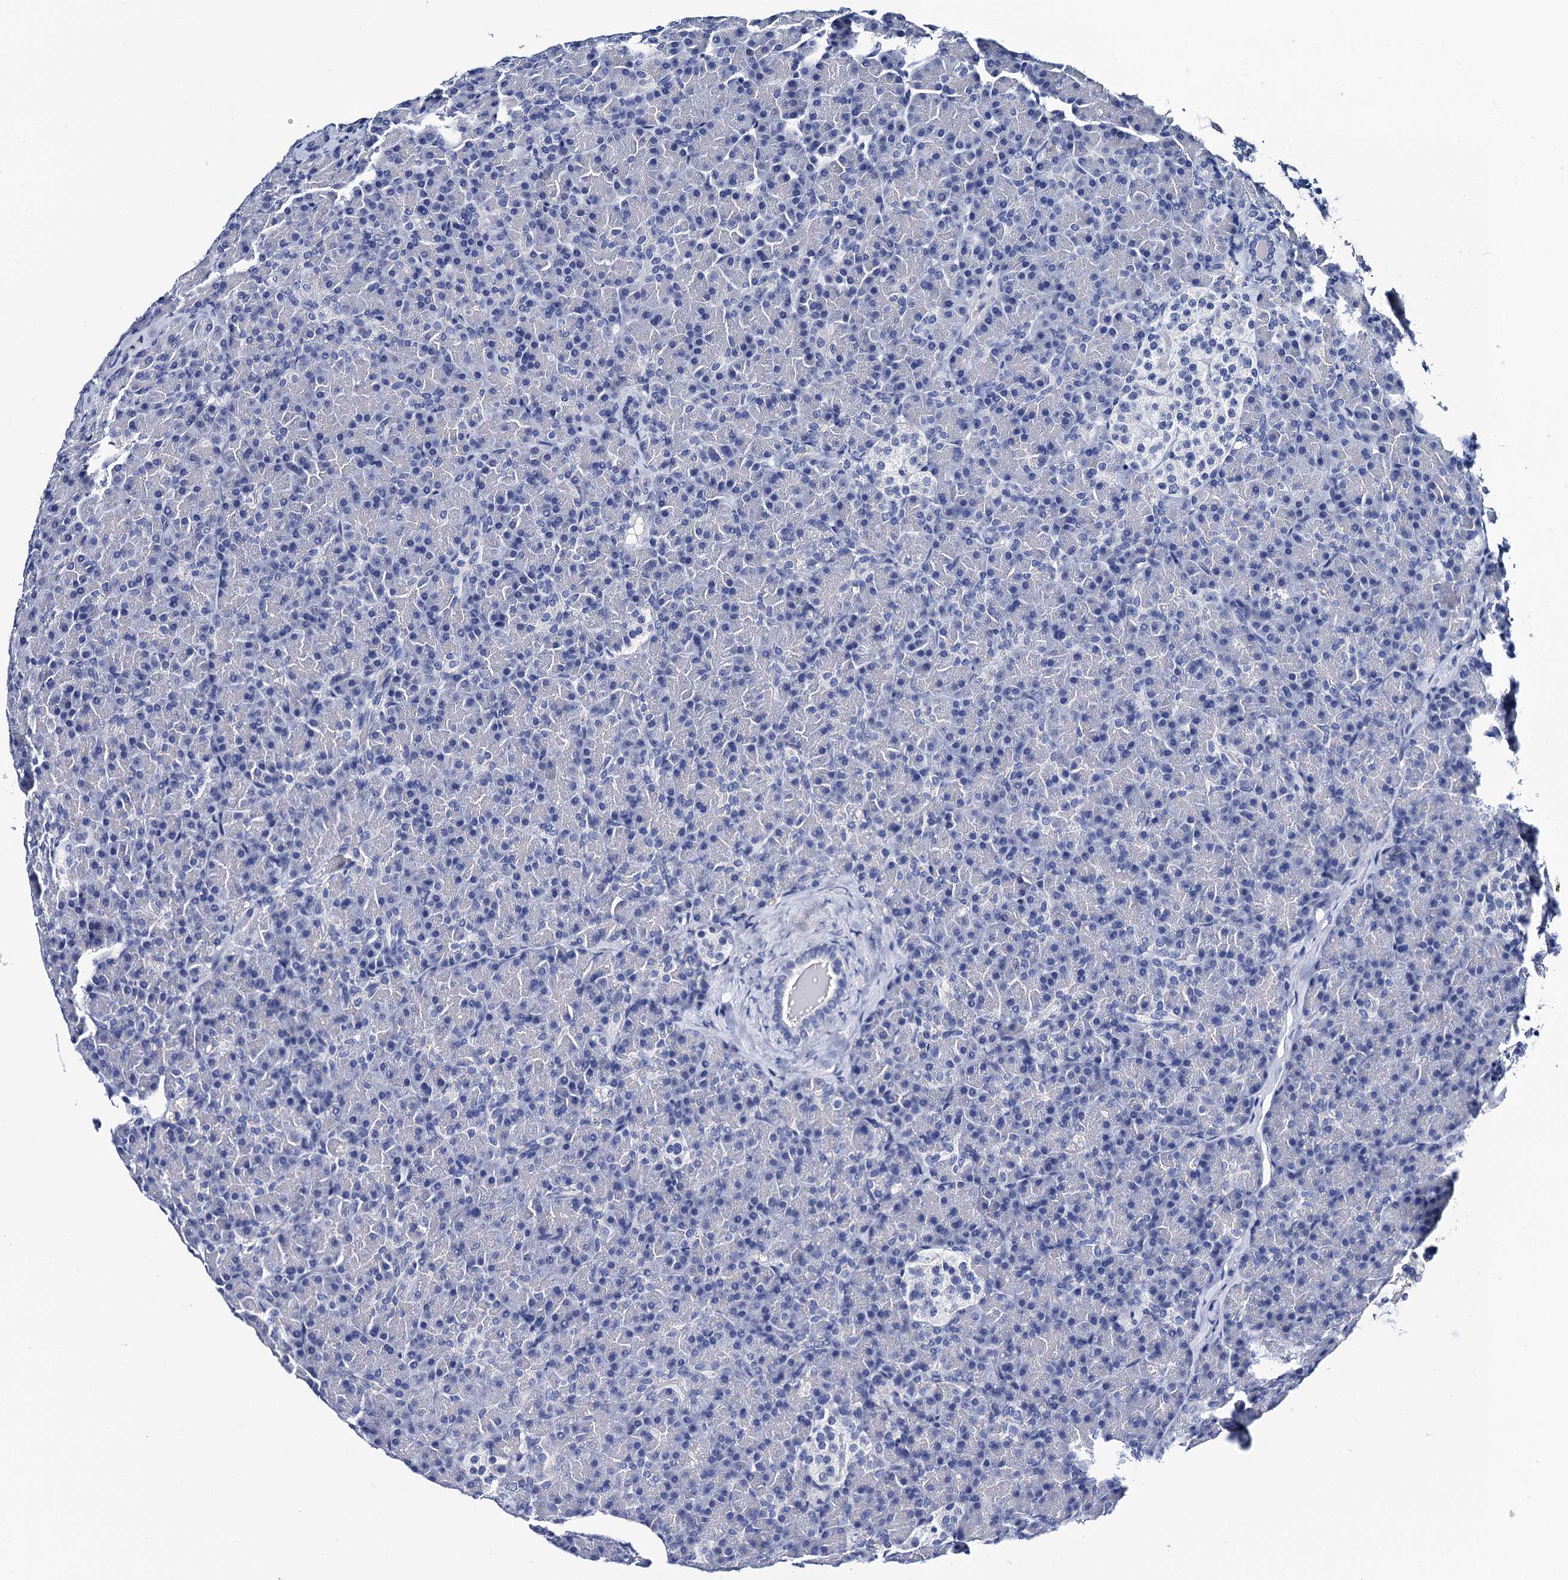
{"staining": {"intensity": "negative", "quantity": "none", "location": "none"}, "tissue": "pancreas", "cell_type": "Exocrine glandular cells", "image_type": "normal", "snomed": [{"axis": "morphology", "description": "Normal tissue, NOS"}, {"axis": "topography", "description": "Pancreas"}], "caption": "Protein analysis of normal pancreas exhibits no significant positivity in exocrine glandular cells.", "gene": "LYPD3", "patient": {"sex": "female", "age": 43}}